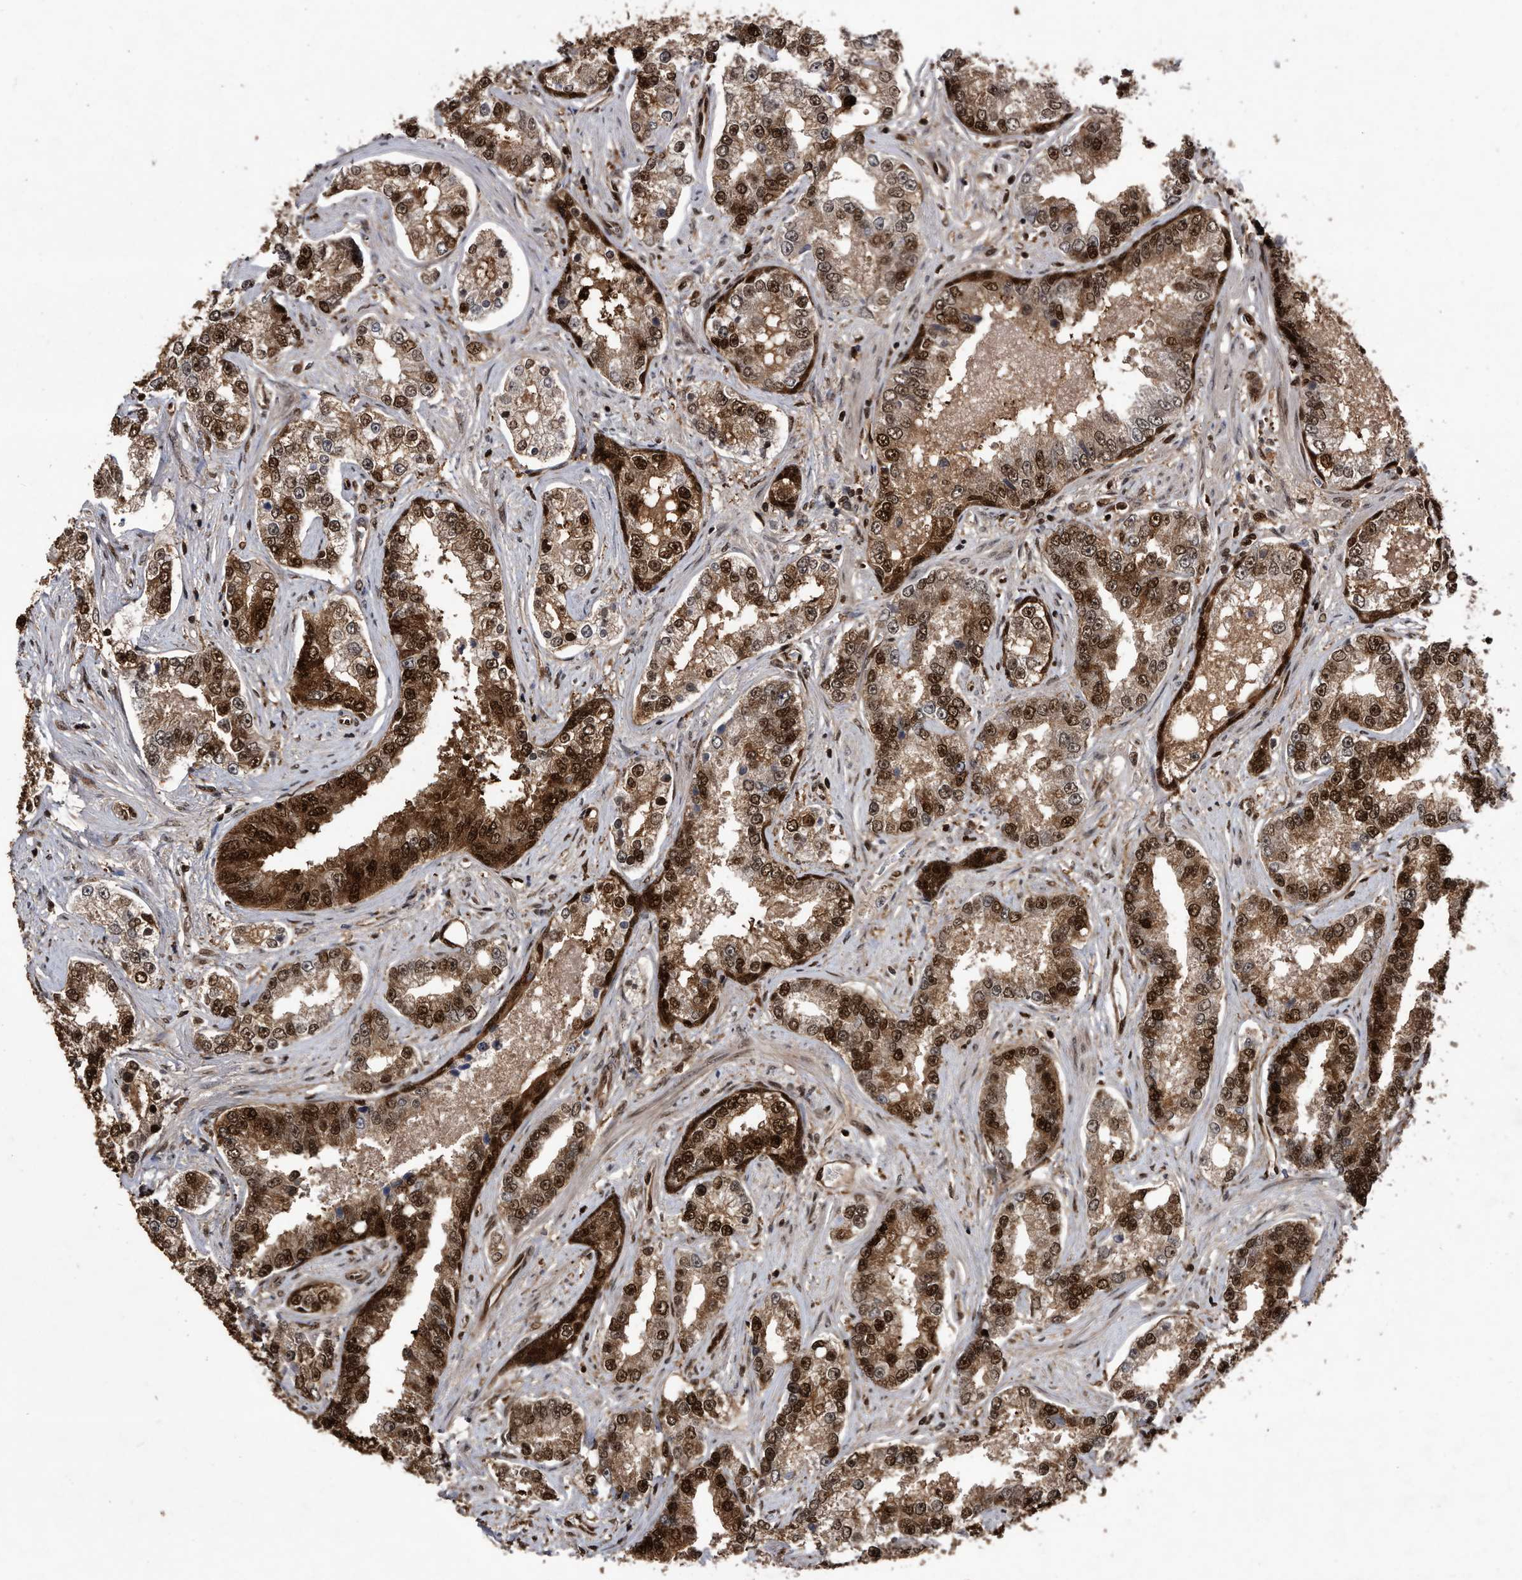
{"staining": {"intensity": "strong", "quantity": ">75%", "location": "cytoplasmic/membranous,nuclear"}, "tissue": "prostate cancer", "cell_type": "Tumor cells", "image_type": "cancer", "snomed": [{"axis": "morphology", "description": "Normal tissue, NOS"}, {"axis": "morphology", "description": "Adenocarcinoma, High grade"}, {"axis": "topography", "description": "Prostate"}], "caption": "The micrograph demonstrates staining of prostate cancer, revealing strong cytoplasmic/membranous and nuclear protein staining (brown color) within tumor cells.", "gene": "RAD23B", "patient": {"sex": "male", "age": 83}}